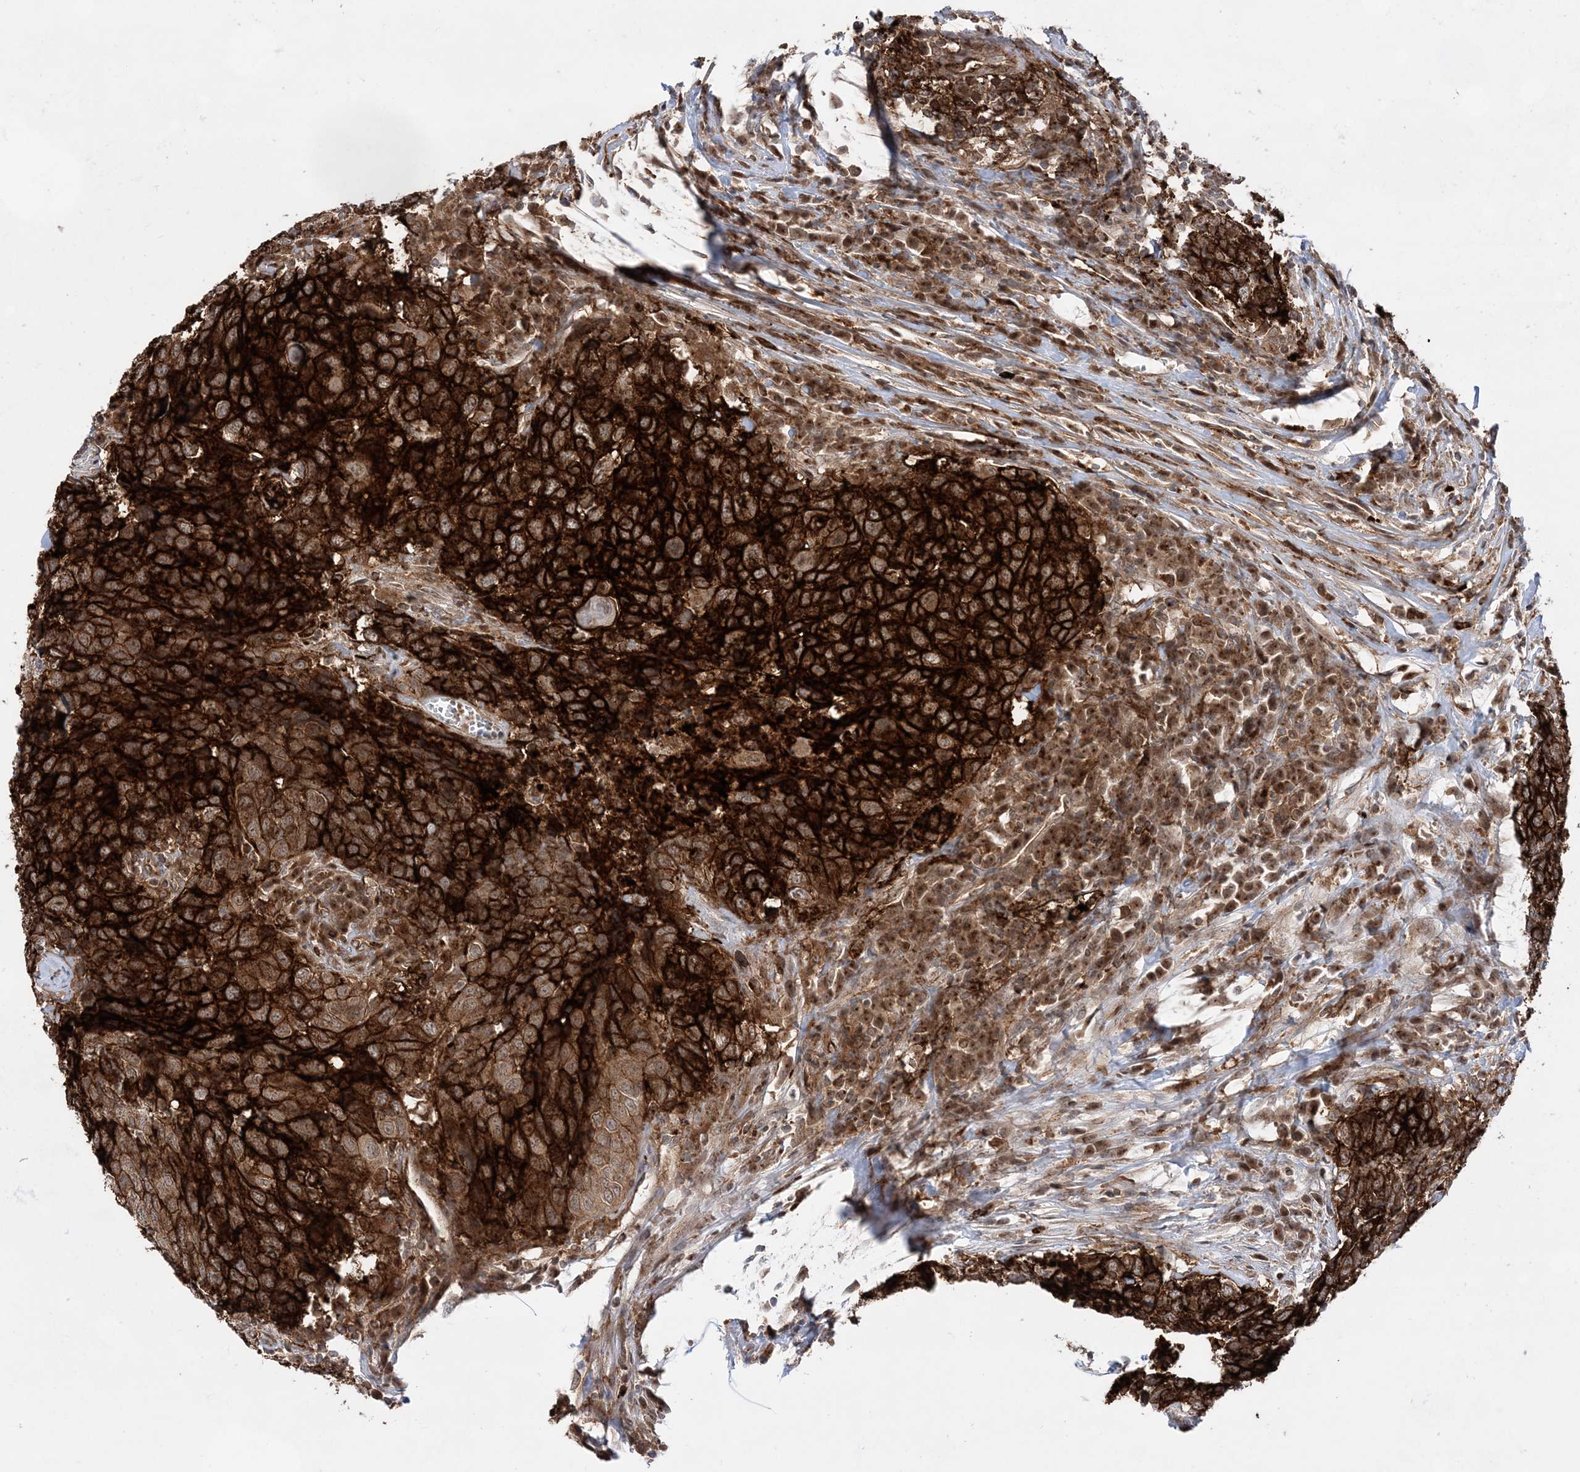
{"staining": {"intensity": "strong", "quantity": ">75%", "location": "cytoplasmic/membranous"}, "tissue": "head and neck cancer", "cell_type": "Tumor cells", "image_type": "cancer", "snomed": [{"axis": "morphology", "description": "Squamous cell carcinoma, NOS"}, {"axis": "topography", "description": "Head-Neck"}], "caption": "Protein expression analysis of head and neck squamous cell carcinoma reveals strong cytoplasmic/membranous expression in approximately >75% of tumor cells.", "gene": "ANAPC15", "patient": {"sex": "male", "age": 66}}